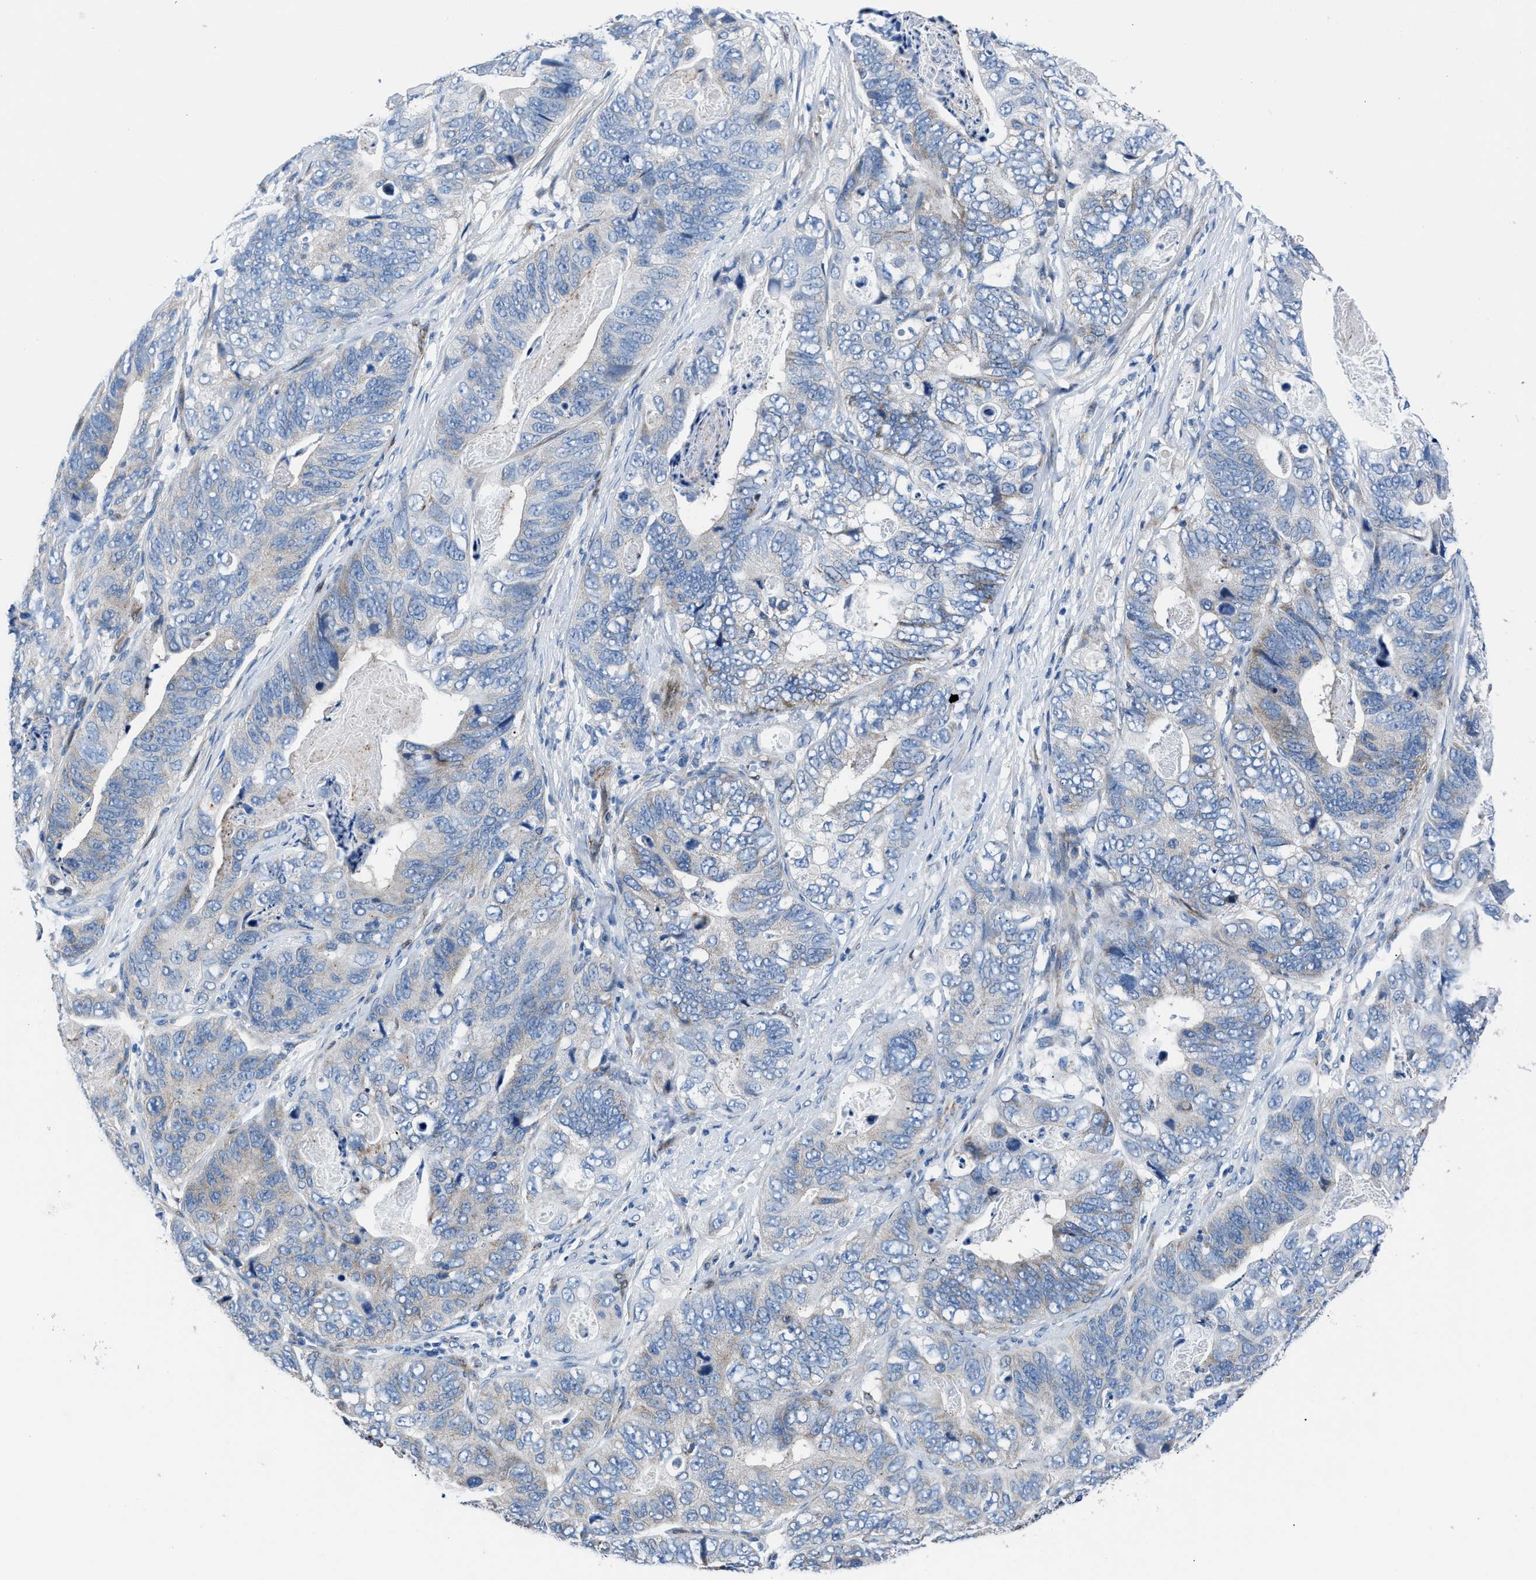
{"staining": {"intensity": "weak", "quantity": "<25%", "location": "cytoplasmic/membranous"}, "tissue": "stomach cancer", "cell_type": "Tumor cells", "image_type": "cancer", "snomed": [{"axis": "morphology", "description": "Adenocarcinoma, NOS"}, {"axis": "topography", "description": "Stomach"}], "caption": "A micrograph of human stomach cancer is negative for staining in tumor cells.", "gene": "LMO2", "patient": {"sex": "female", "age": 89}}